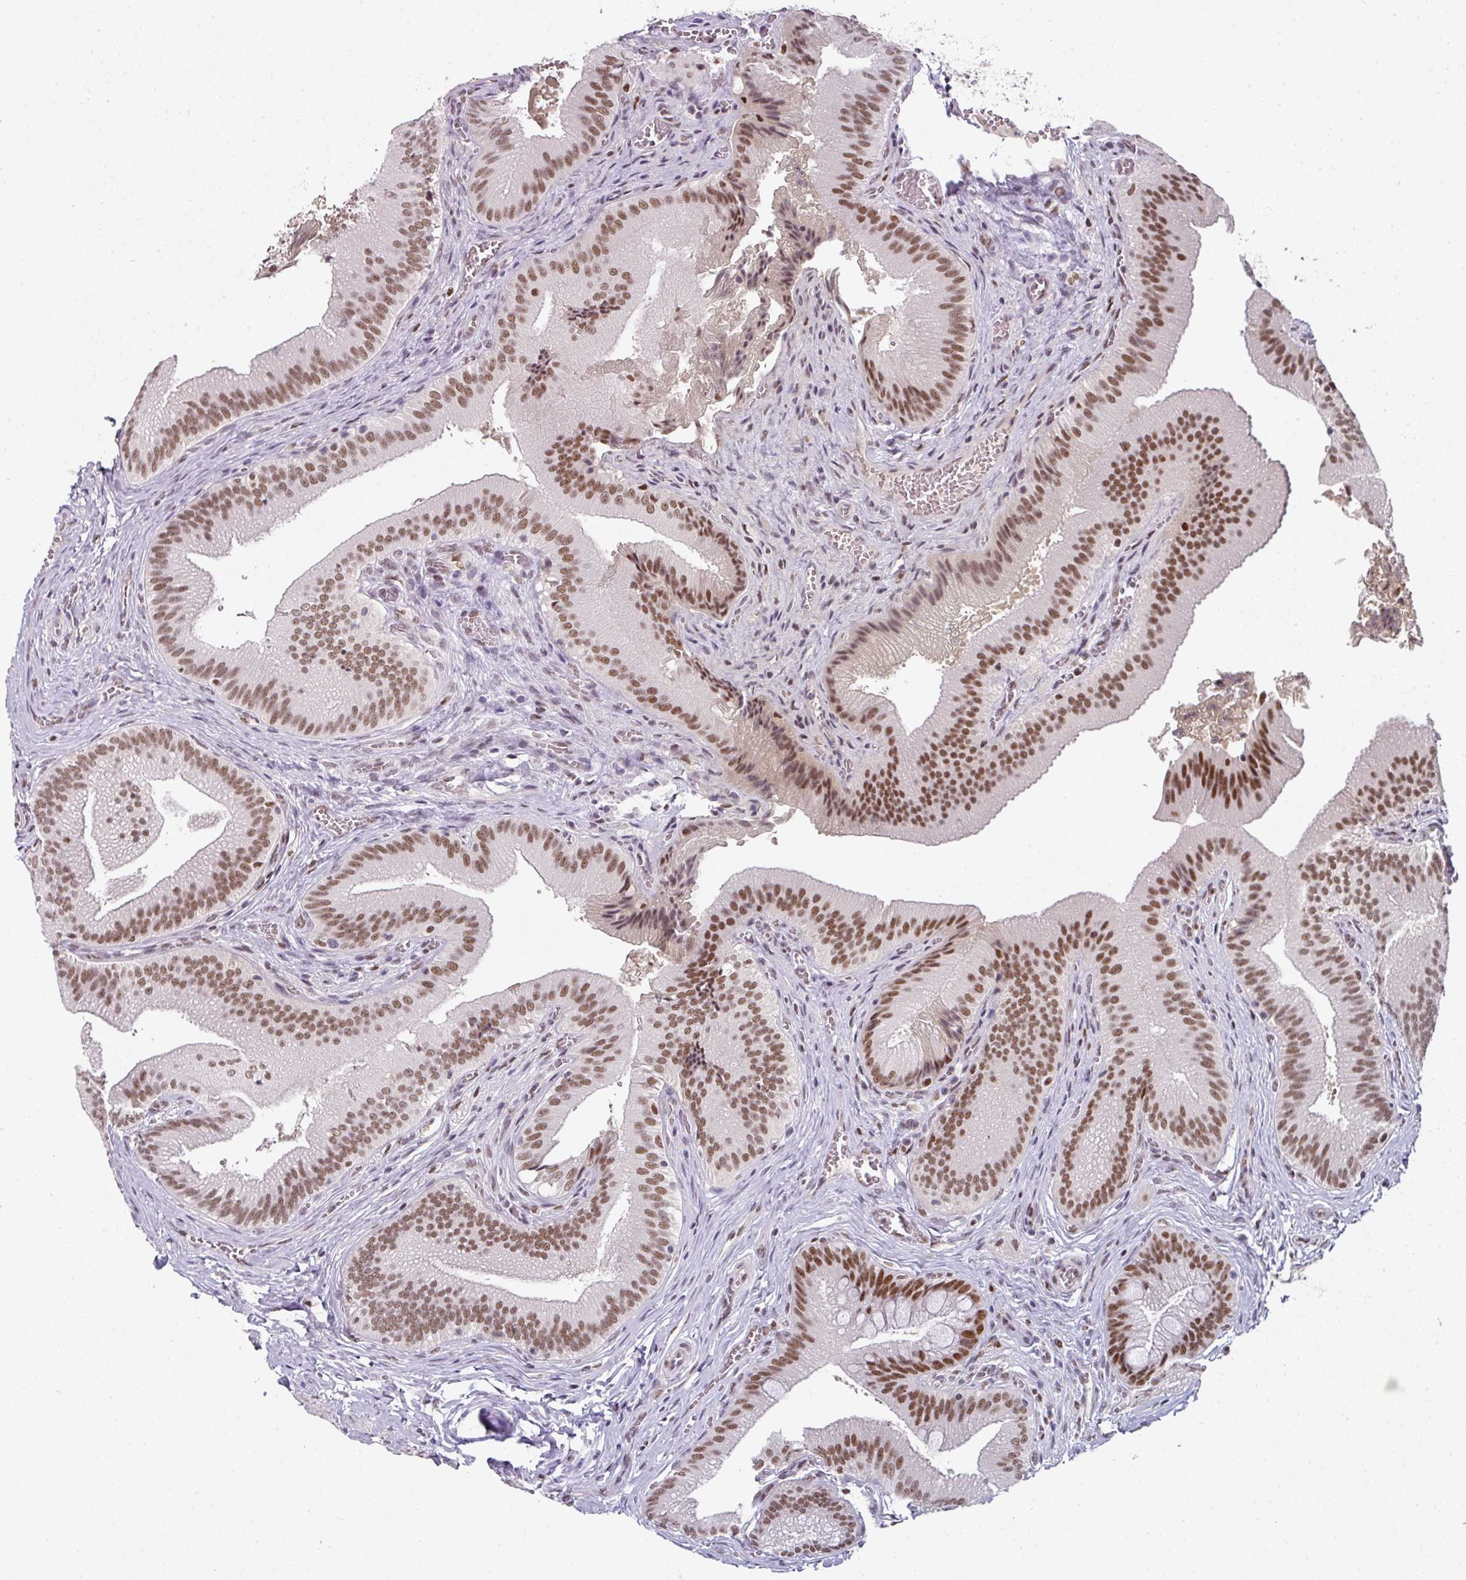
{"staining": {"intensity": "moderate", "quantity": ">75%", "location": "nuclear"}, "tissue": "gallbladder", "cell_type": "Glandular cells", "image_type": "normal", "snomed": [{"axis": "morphology", "description": "Normal tissue, NOS"}, {"axis": "topography", "description": "Gallbladder"}], "caption": "The photomicrograph reveals immunohistochemical staining of normal gallbladder. There is moderate nuclear positivity is appreciated in approximately >75% of glandular cells. (DAB IHC, brown staining for protein, blue staining for nuclei).", "gene": "ENSG00000283782", "patient": {"sex": "male", "age": 17}}